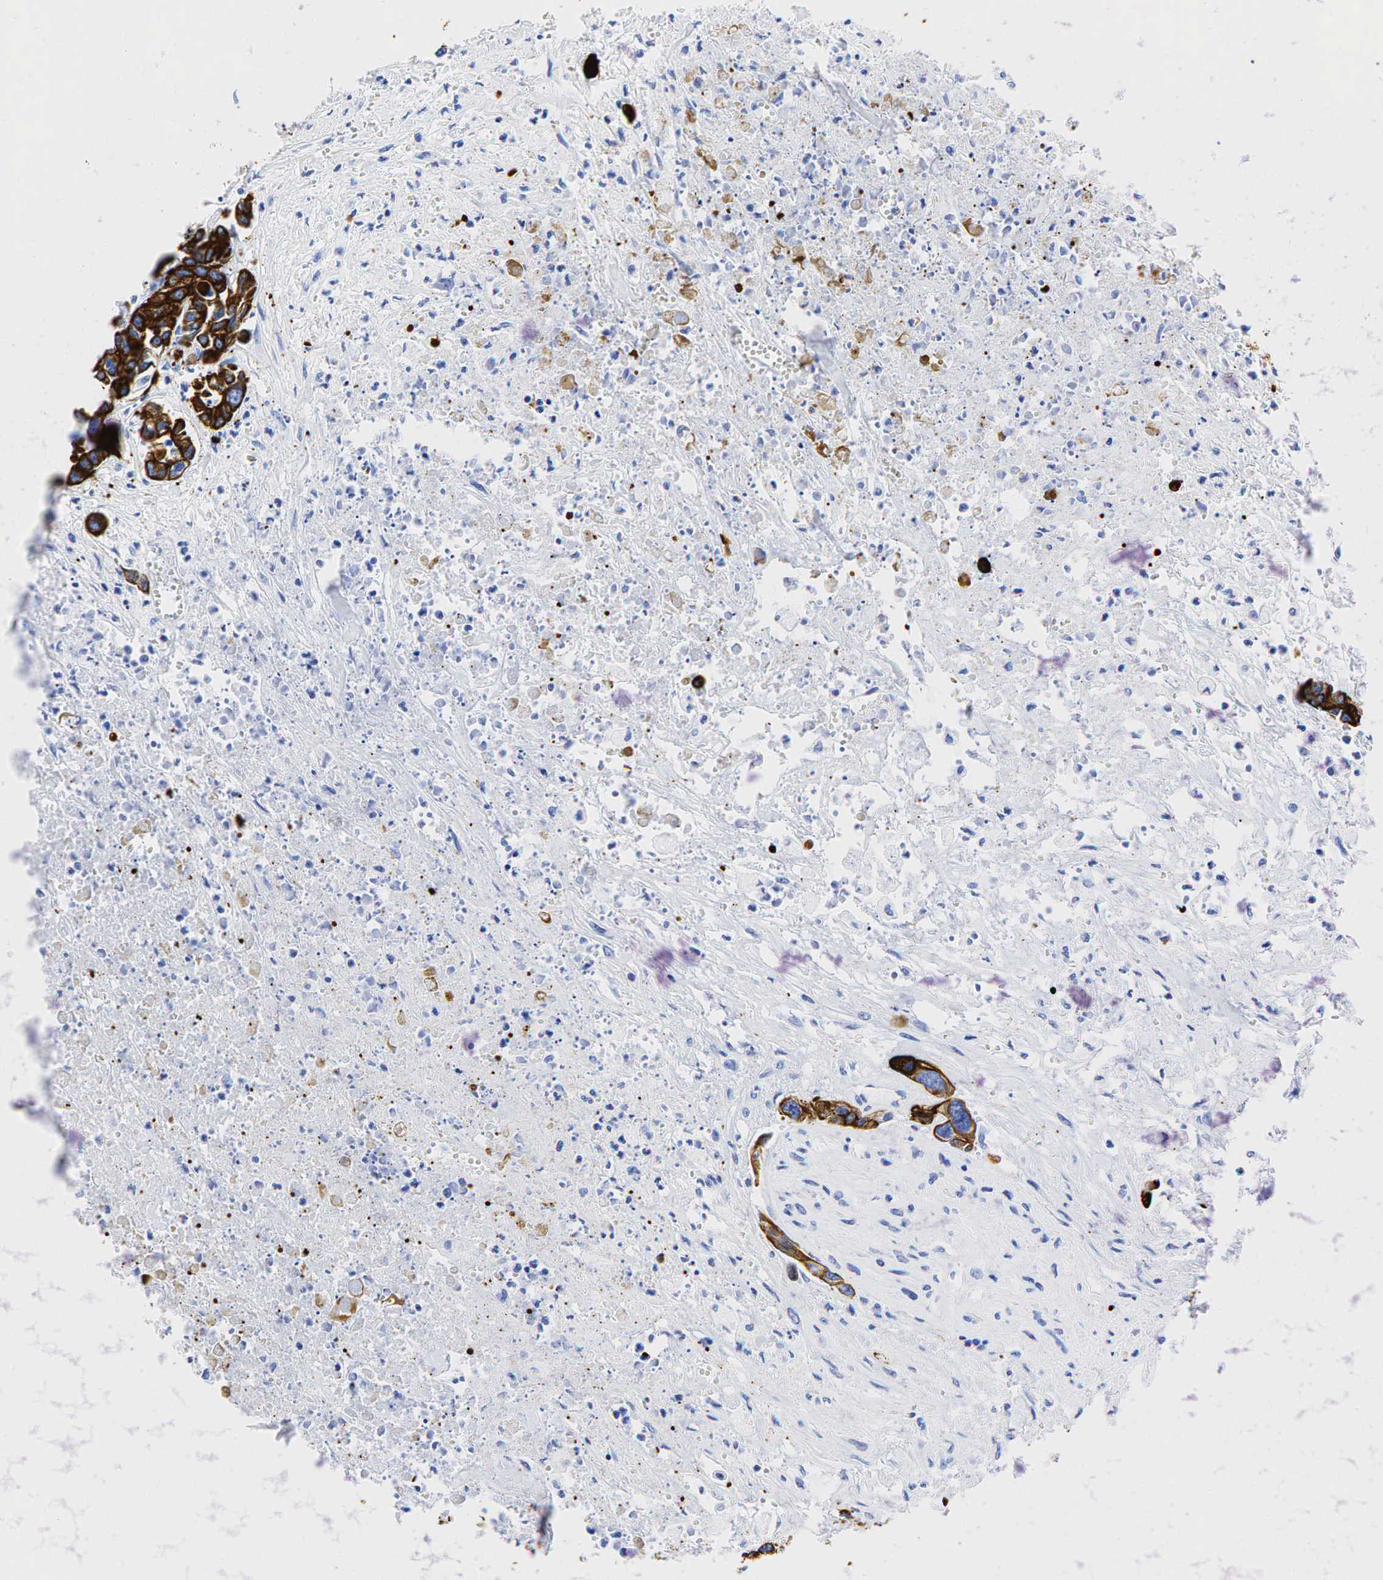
{"staining": {"intensity": "strong", "quantity": ">75%", "location": "cytoplasmic/membranous"}, "tissue": "urothelial cancer", "cell_type": "Tumor cells", "image_type": "cancer", "snomed": [{"axis": "morphology", "description": "Urothelial carcinoma, High grade"}, {"axis": "topography", "description": "Urinary bladder"}], "caption": "A brown stain shows strong cytoplasmic/membranous positivity of a protein in urothelial cancer tumor cells.", "gene": "KRT19", "patient": {"sex": "male", "age": 86}}